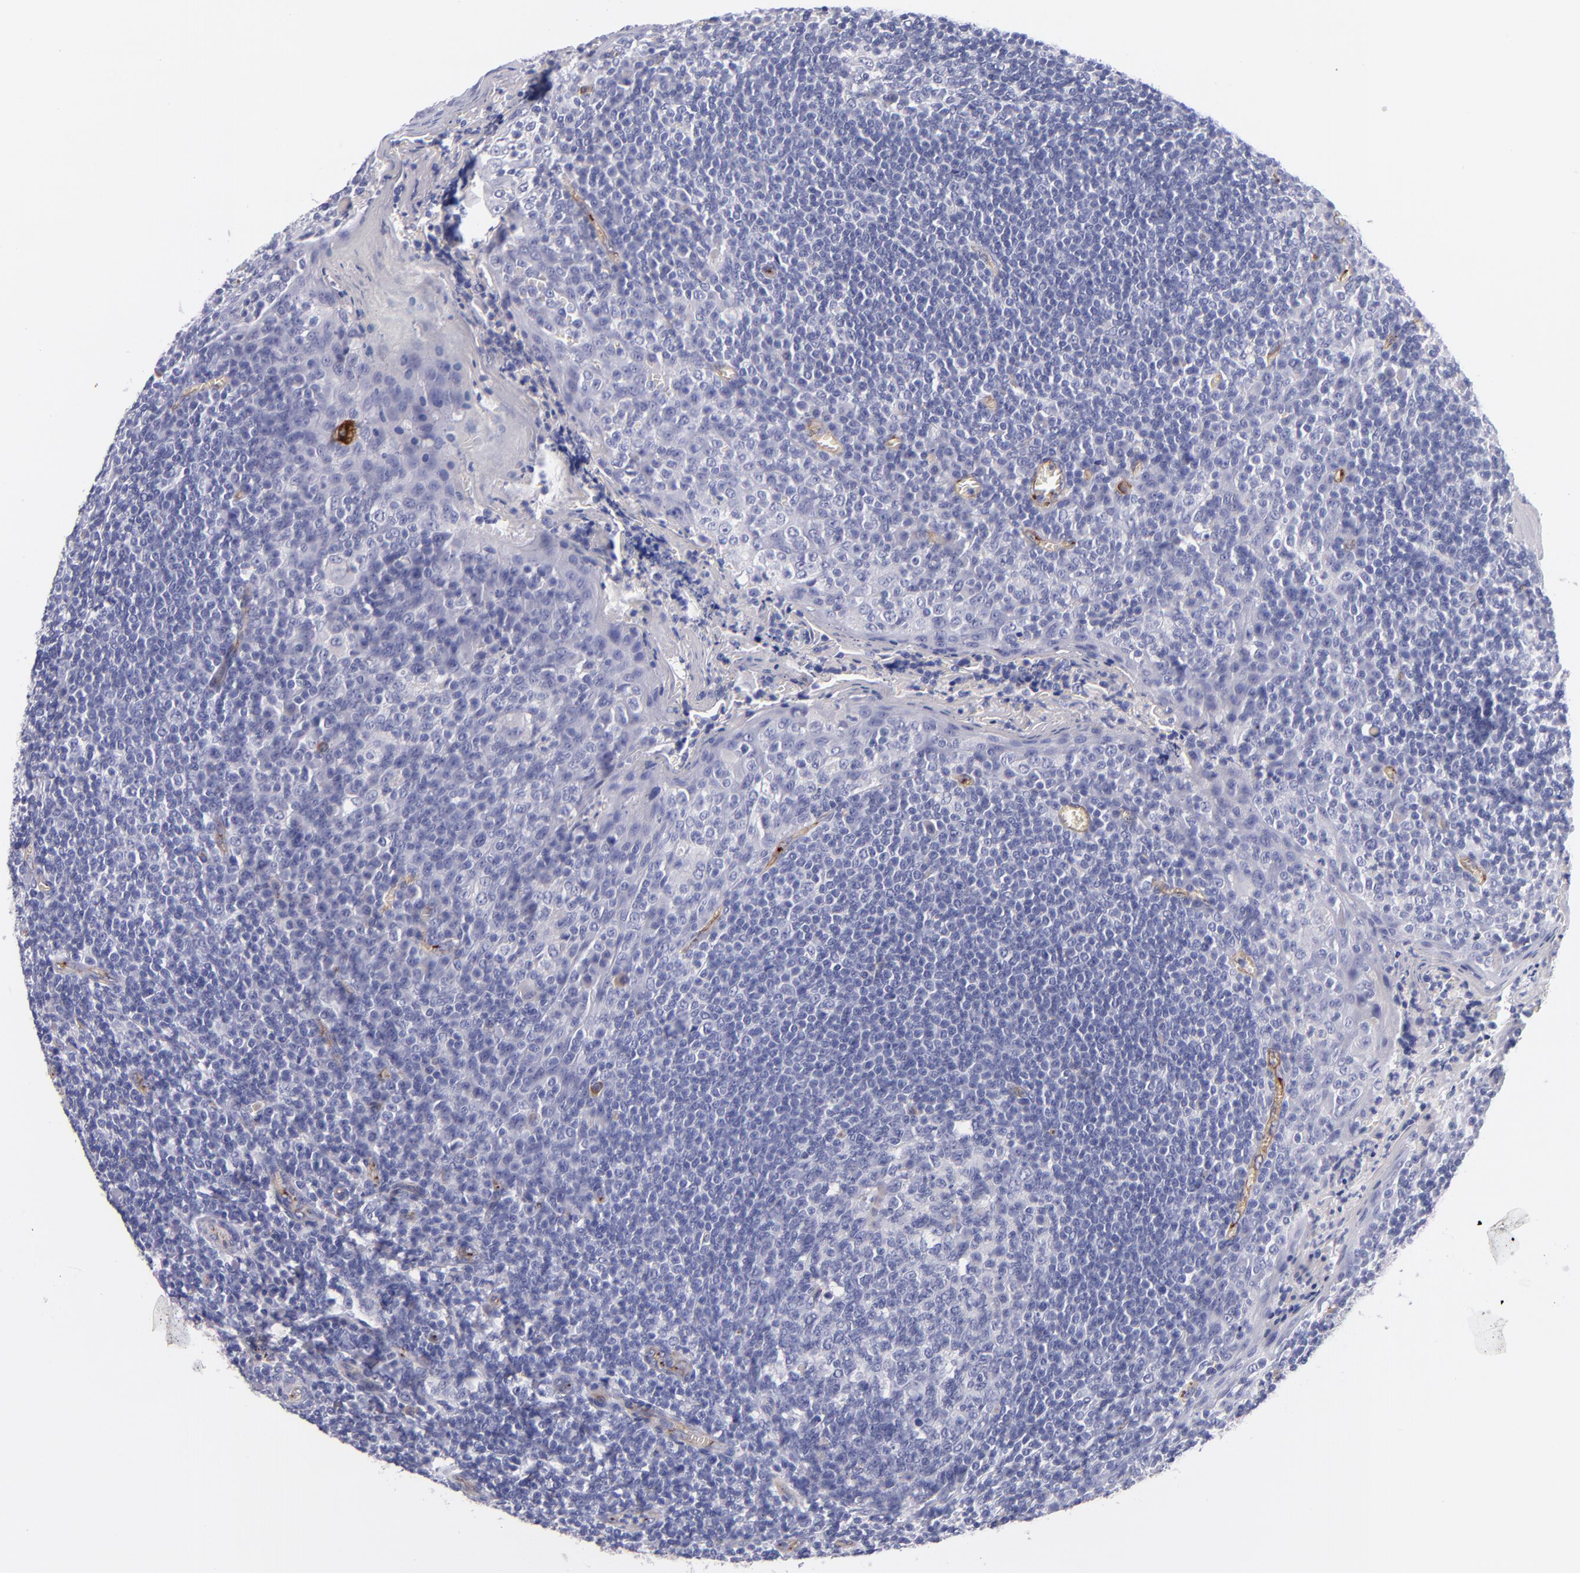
{"staining": {"intensity": "negative", "quantity": "none", "location": "none"}, "tissue": "tonsil", "cell_type": "Germinal center cells", "image_type": "normal", "snomed": [{"axis": "morphology", "description": "Normal tissue, NOS"}, {"axis": "topography", "description": "Tonsil"}], "caption": "Tonsil stained for a protein using immunohistochemistry shows no expression germinal center cells.", "gene": "NOS3", "patient": {"sex": "male", "age": 31}}